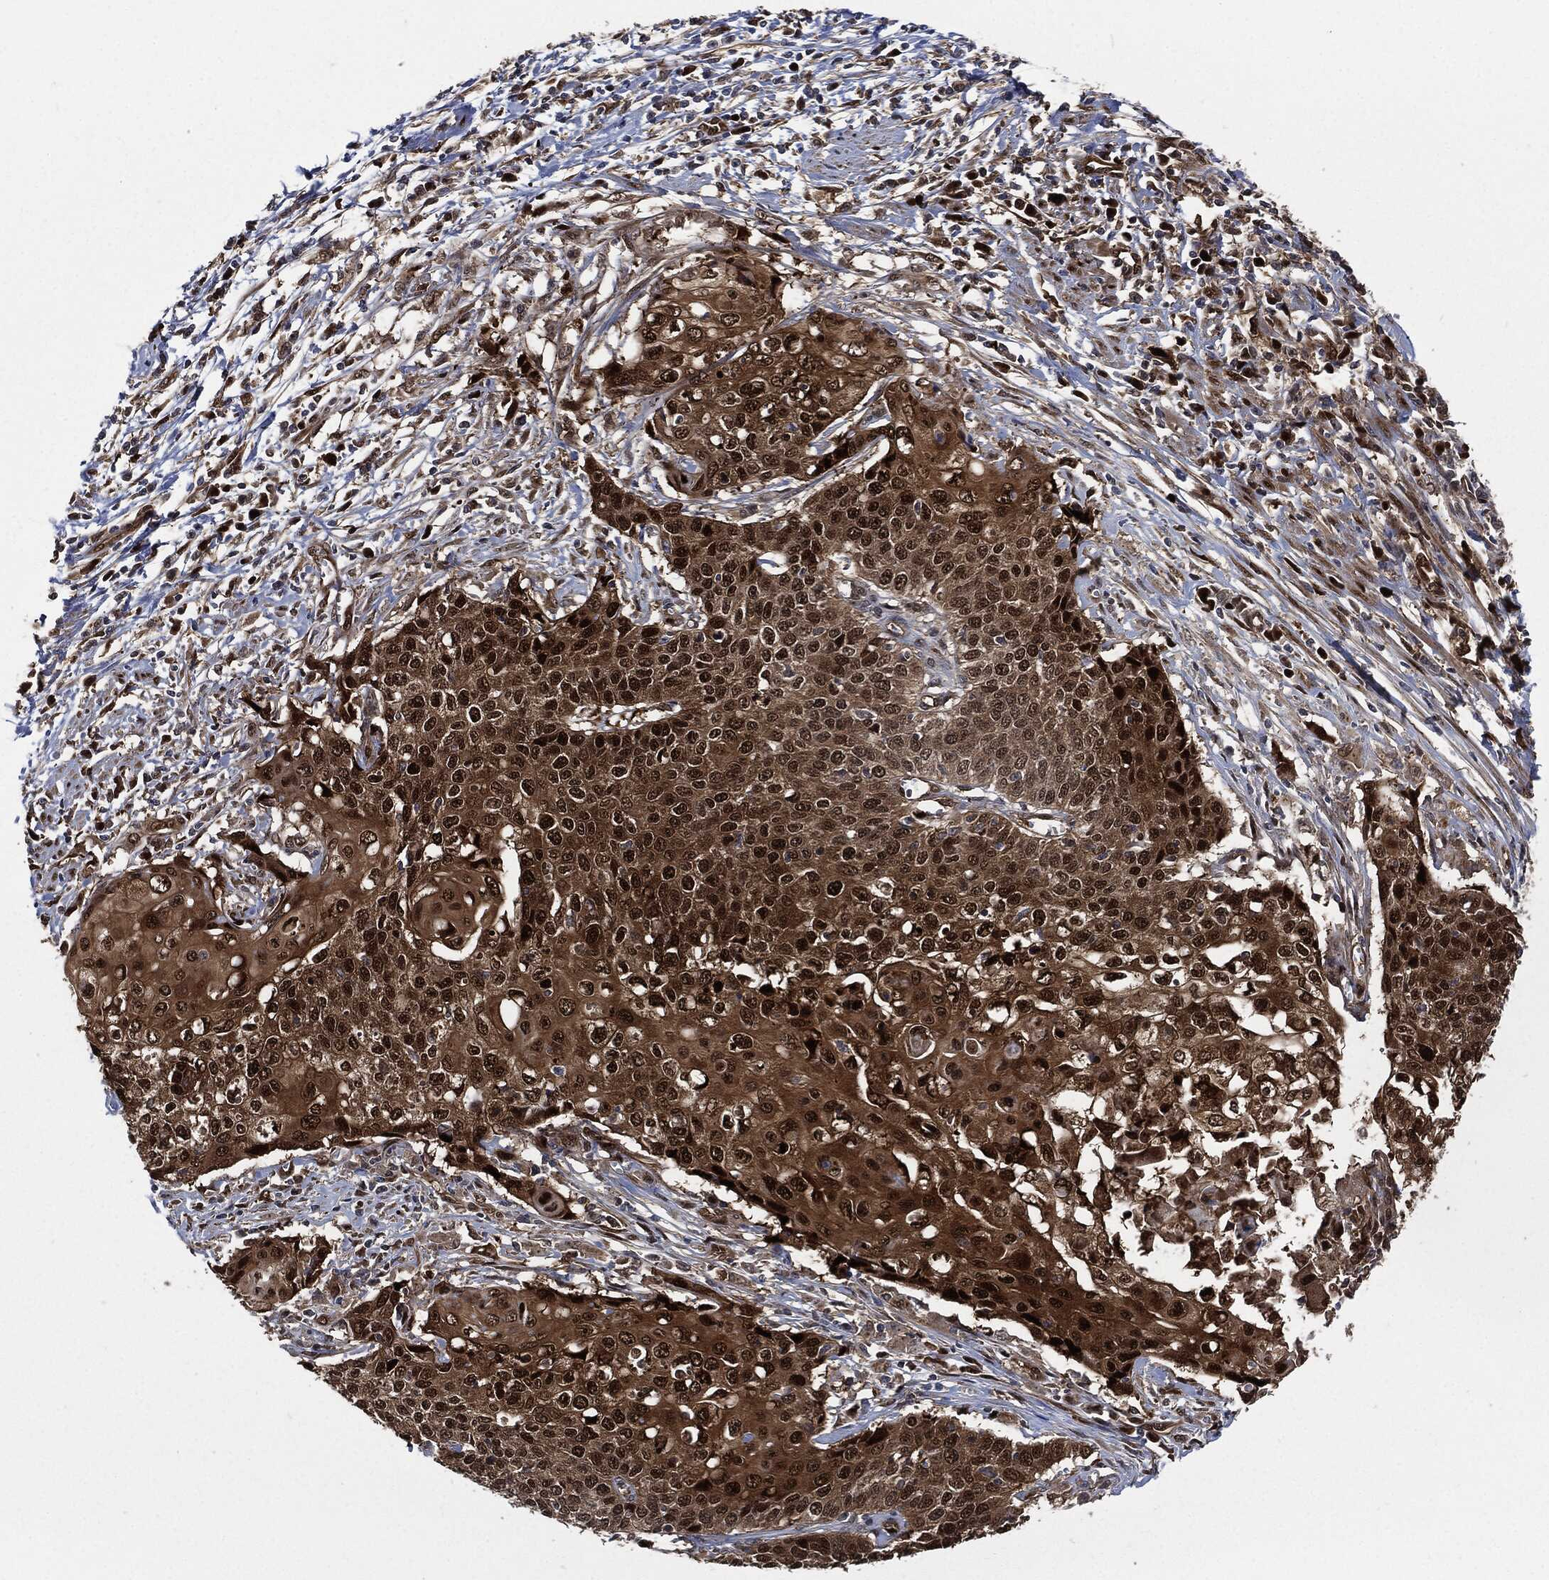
{"staining": {"intensity": "strong", "quantity": "25%-75%", "location": "cytoplasmic/membranous,nuclear"}, "tissue": "cervical cancer", "cell_type": "Tumor cells", "image_type": "cancer", "snomed": [{"axis": "morphology", "description": "Squamous cell carcinoma, NOS"}, {"axis": "topography", "description": "Cervix"}], "caption": "Protein staining by immunohistochemistry displays strong cytoplasmic/membranous and nuclear expression in approximately 25%-75% of tumor cells in cervical squamous cell carcinoma. (brown staining indicates protein expression, while blue staining denotes nuclei).", "gene": "DCTN1", "patient": {"sex": "female", "age": 39}}